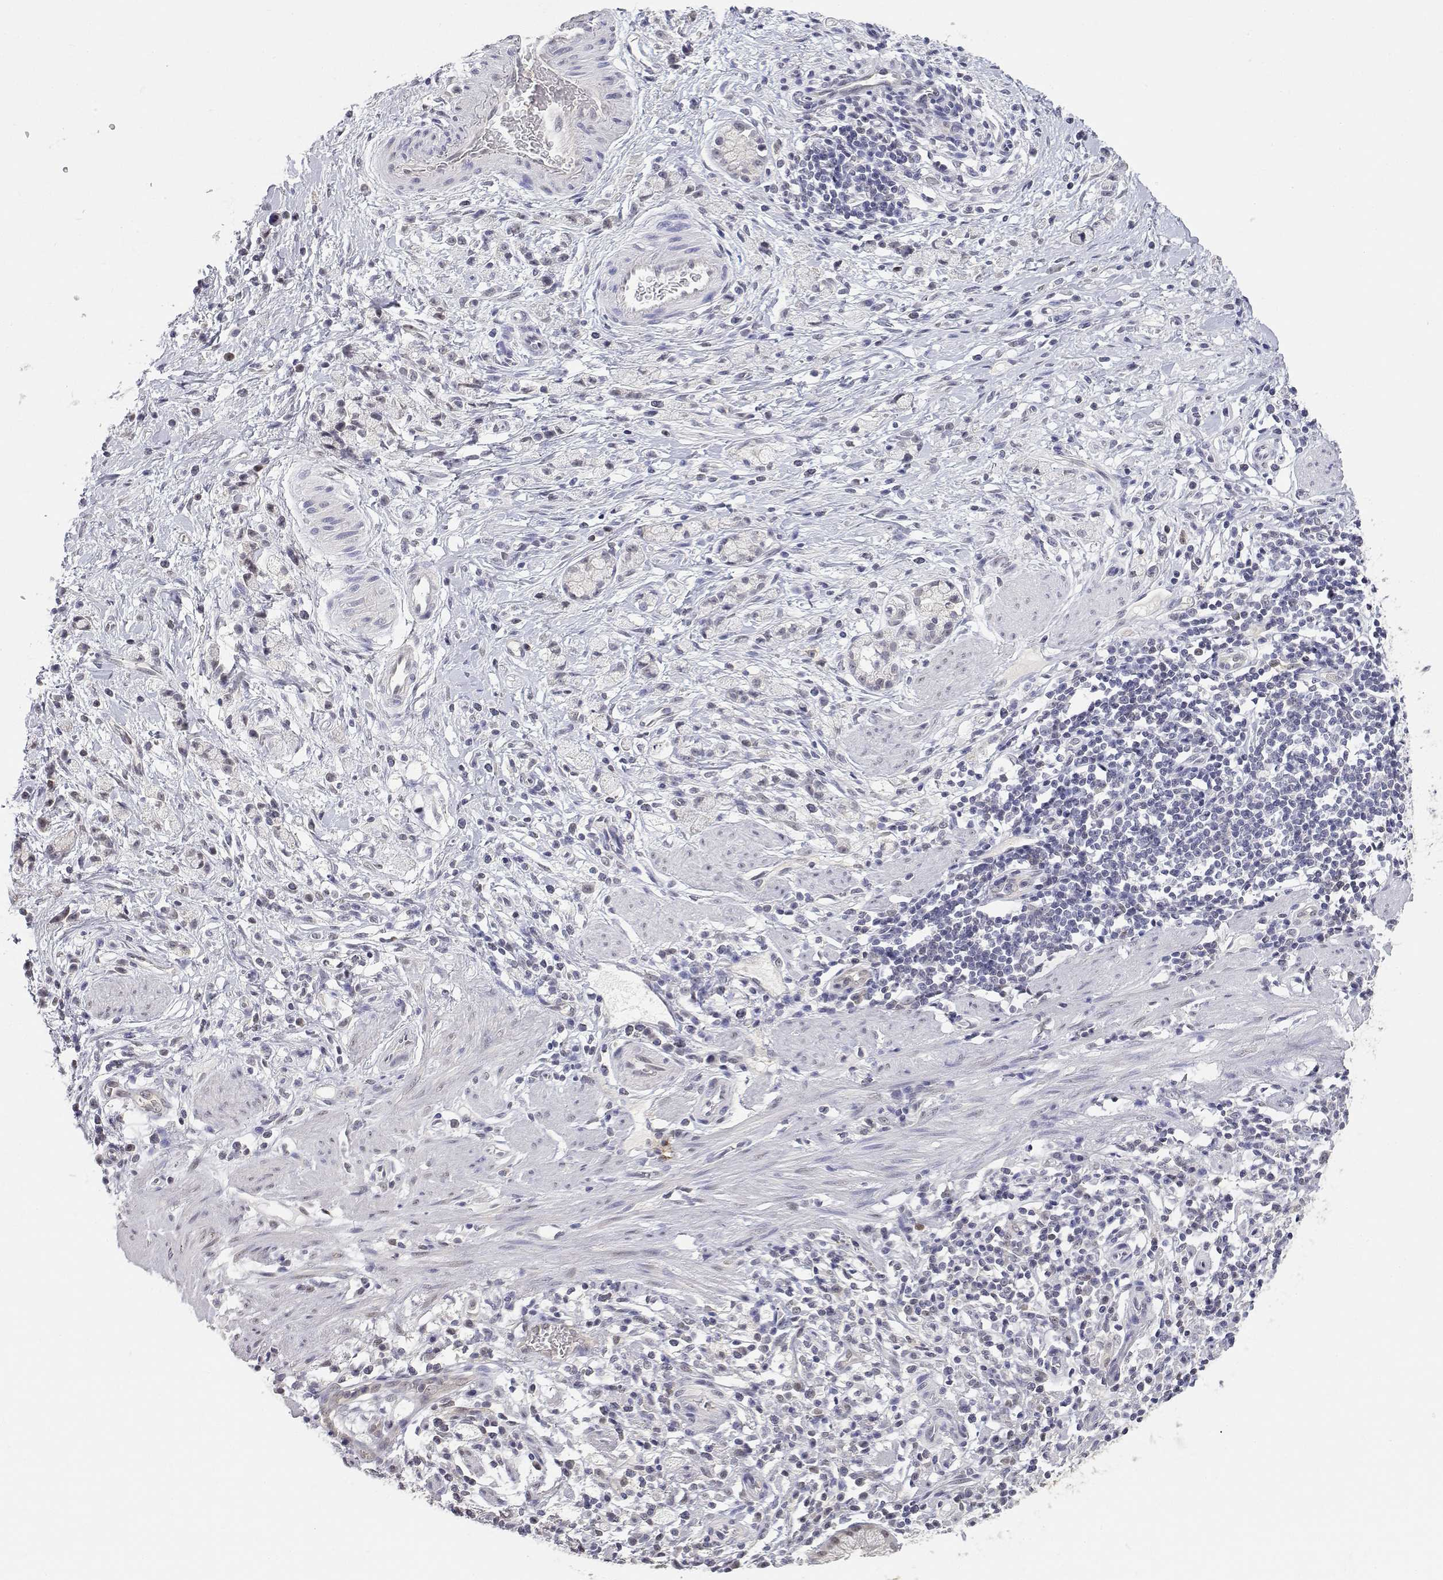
{"staining": {"intensity": "negative", "quantity": "none", "location": "none"}, "tissue": "stomach cancer", "cell_type": "Tumor cells", "image_type": "cancer", "snomed": [{"axis": "morphology", "description": "Adenocarcinoma, NOS"}, {"axis": "topography", "description": "Stomach"}], "caption": "High power microscopy image of an IHC micrograph of adenocarcinoma (stomach), revealing no significant staining in tumor cells.", "gene": "ADA", "patient": {"sex": "male", "age": 58}}